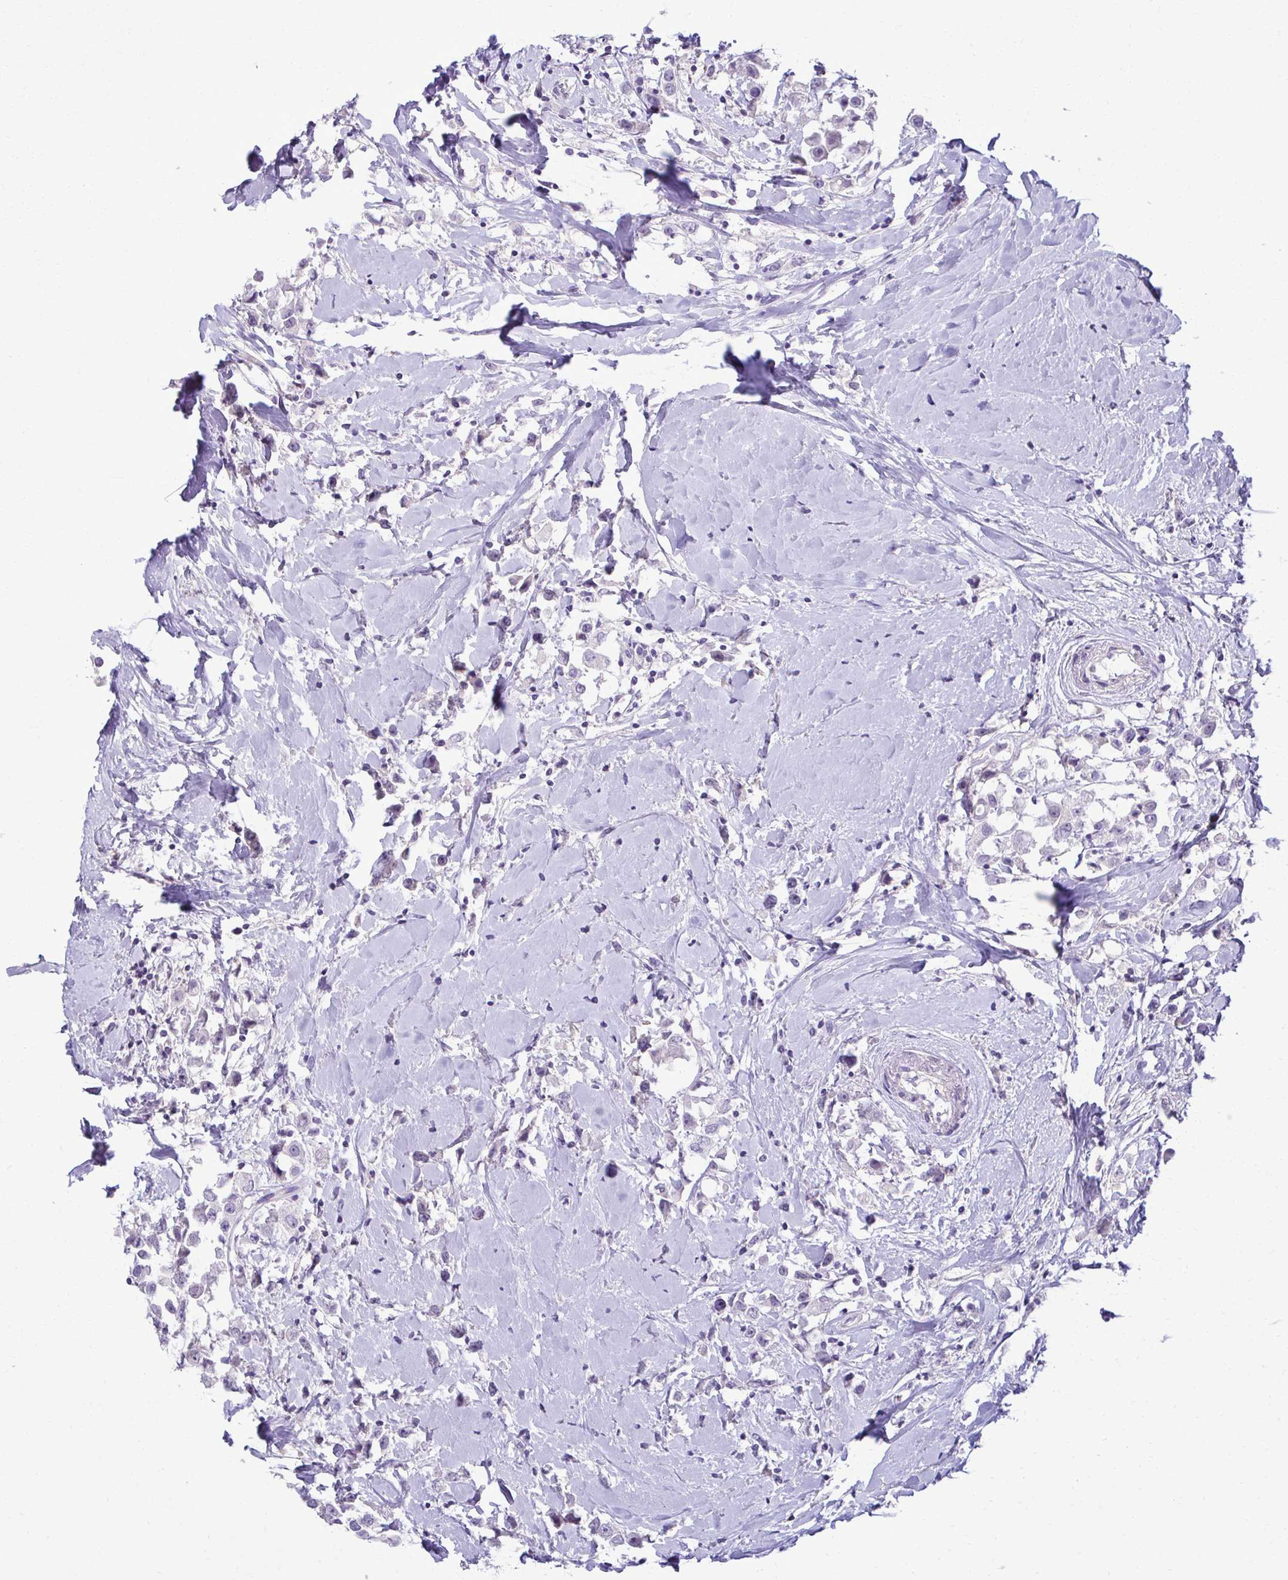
{"staining": {"intensity": "negative", "quantity": "none", "location": "none"}, "tissue": "breast cancer", "cell_type": "Tumor cells", "image_type": "cancer", "snomed": [{"axis": "morphology", "description": "Duct carcinoma"}, {"axis": "topography", "description": "Breast"}], "caption": "This is an IHC histopathology image of human breast cancer (infiltrating ductal carcinoma). There is no staining in tumor cells.", "gene": "SLC30A3", "patient": {"sex": "female", "age": 61}}